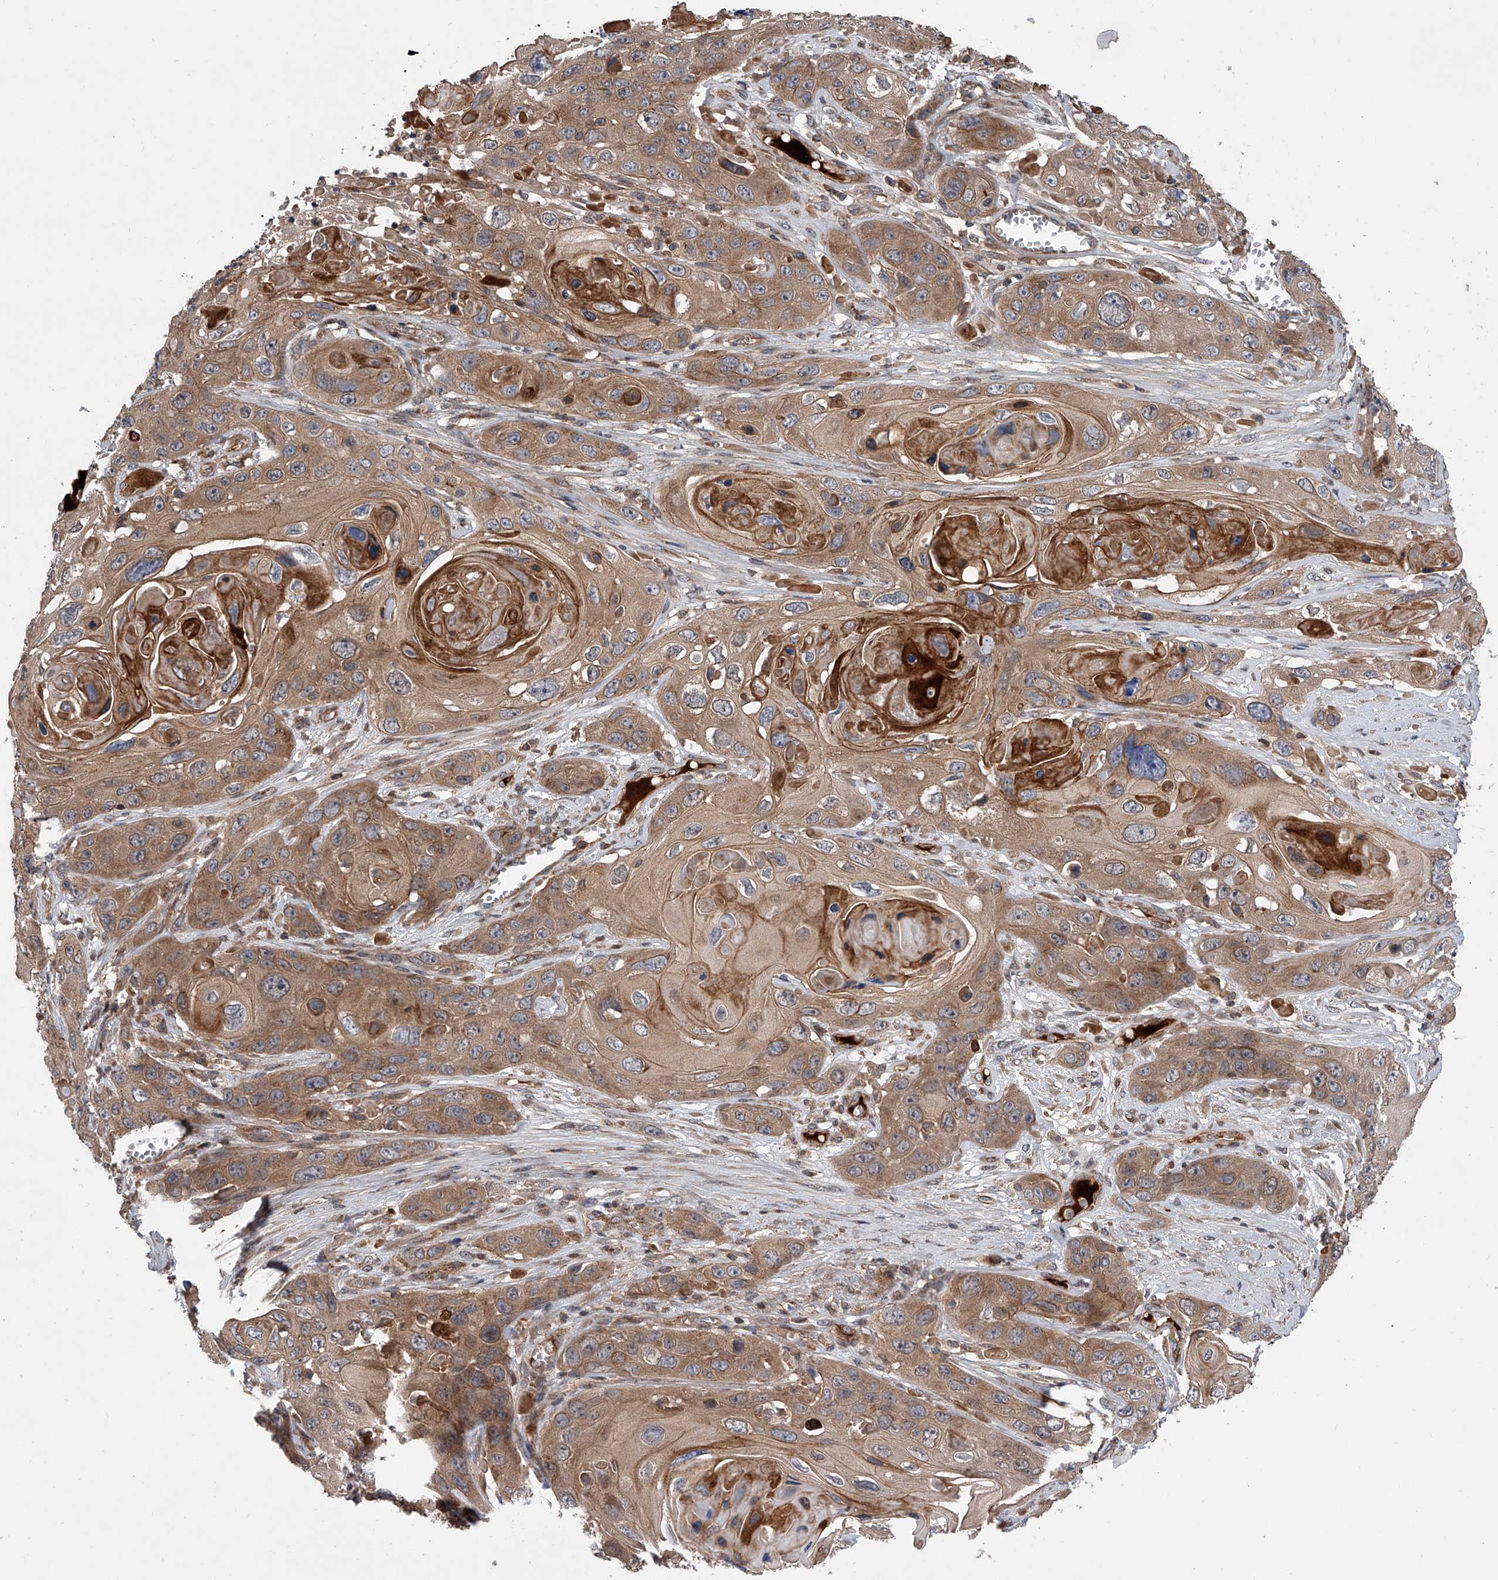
{"staining": {"intensity": "moderate", "quantity": ">75%", "location": "cytoplasmic/membranous"}, "tissue": "skin cancer", "cell_type": "Tumor cells", "image_type": "cancer", "snomed": [{"axis": "morphology", "description": "Squamous cell carcinoma, NOS"}, {"axis": "topography", "description": "Skin"}], "caption": "The image displays immunohistochemical staining of skin squamous cell carcinoma. There is moderate cytoplasmic/membranous positivity is appreciated in about >75% of tumor cells.", "gene": "USP47", "patient": {"sex": "male", "age": 55}}